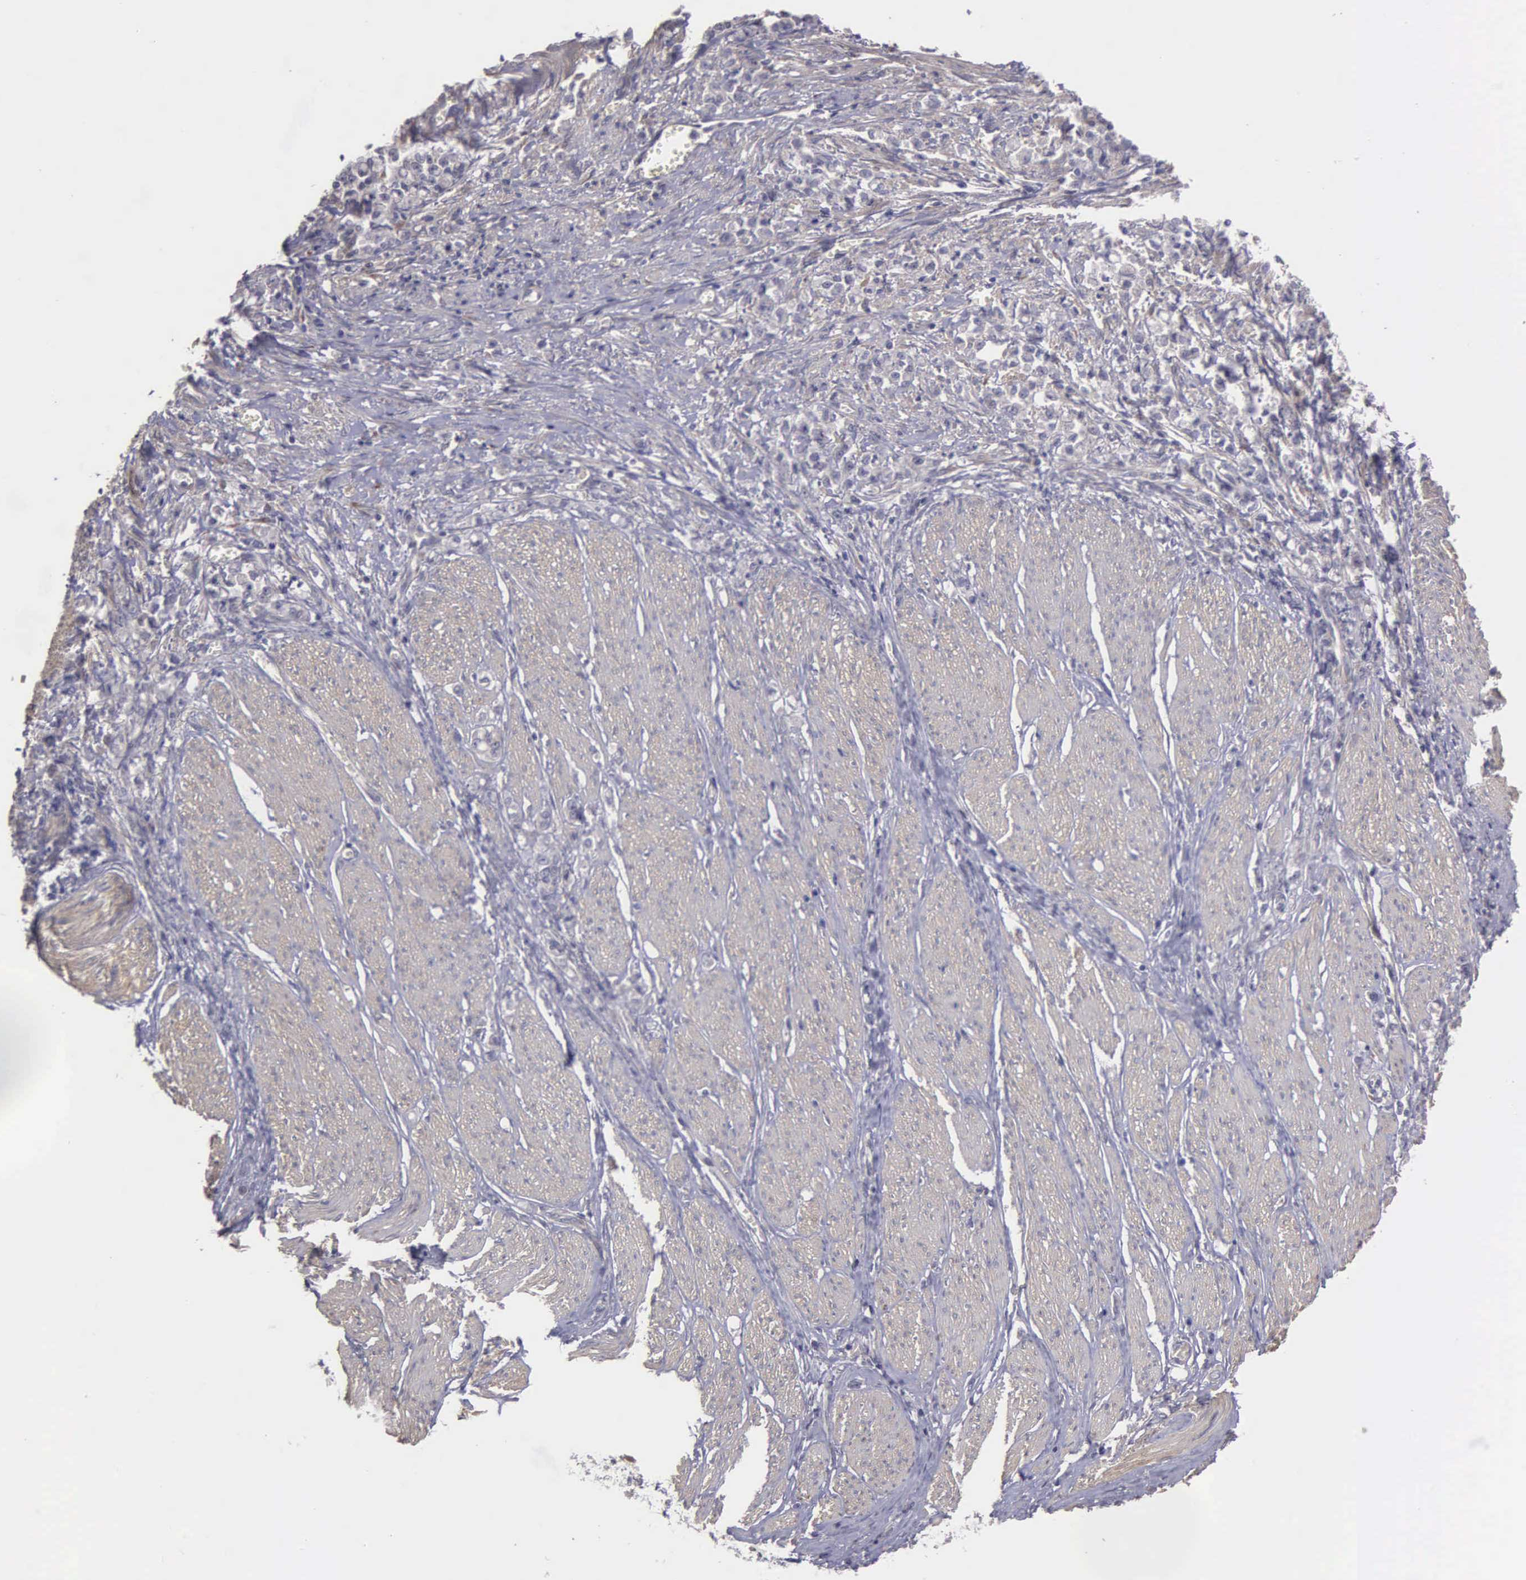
{"staining": {"intensity": "negative", "quantity": "none", "location": "none"}, "tissue": "stomach cancer", "cell_type": "Tumor cells", "image_type": "cancer", "snomed": [{"axis": "morphology", "description": "Adenocarcinoma, NOS"}, {"axis": "topography", "description": "Stomach"}], "caption": "Tumor cells show no significant protein positivity in stomach adenocarcinoma. (Stains: DAB (3,3'-diaminobenzidine) immunohistochemistry with hematoxylin counter stain, Microscopy: brightfield microscopy at high magnification).", "gene": "RTL10", "patient": {"sex": "male", "age": 72}}